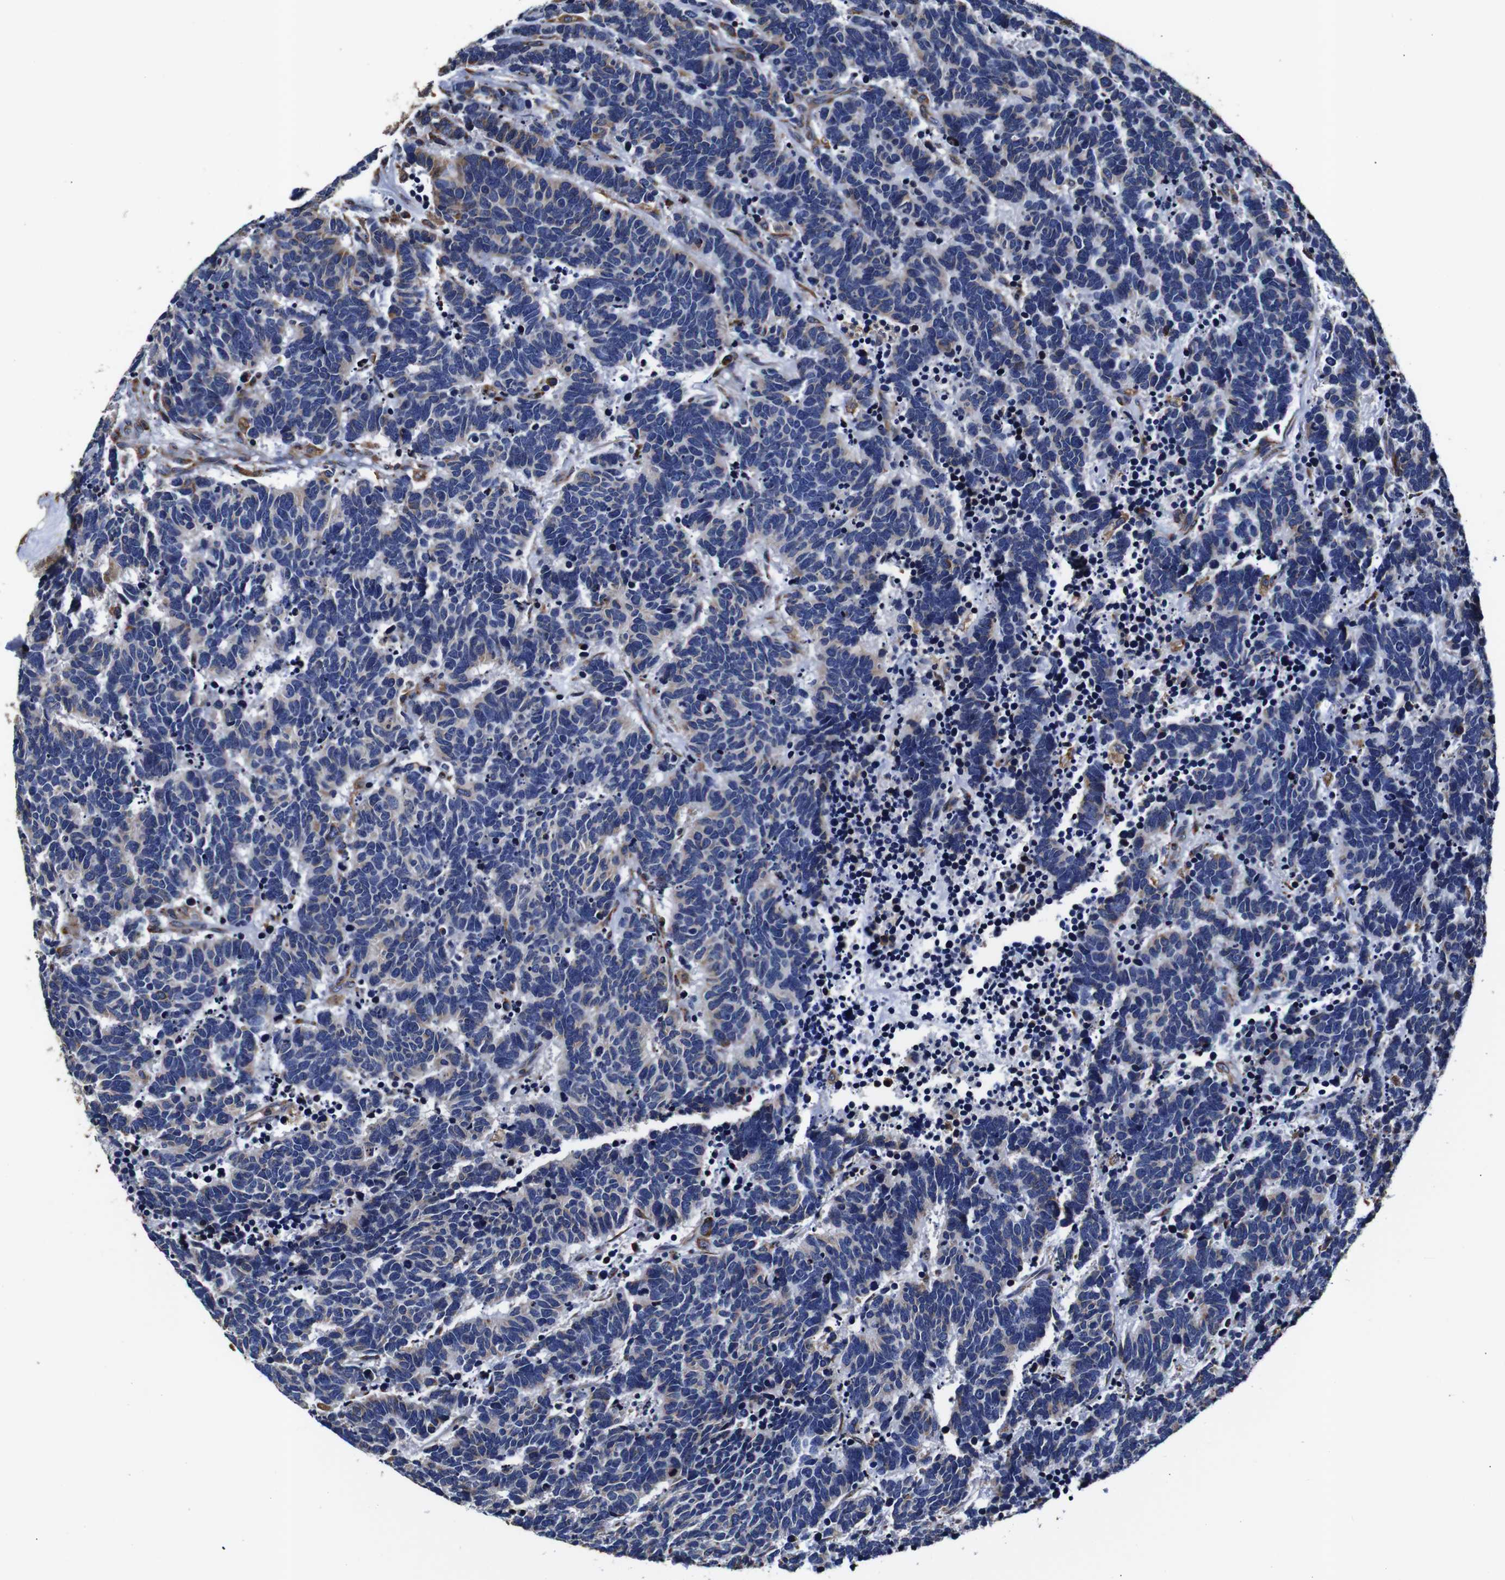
{"staining": {"intensity": "negative", "quantity": "none", "location": "none"}, "tissue": "carcinoid", "cell_type": "Tumor cells", "image_type": "cancer", "snomed": [{"axis": "morphology", "description": "Carcinoma, NOS"}, {"axis": "morphology", "description": "Carcinoid, malignant, NOS"}, {"axis": "topography", "description": "Urinary bladder"}], "caption": "The IHC histopathology image has no significant expression in tumor cells of malignant carcinoid tissue.", "gene": "PPIB", "patient": {"sex": "male", "age": 57}}